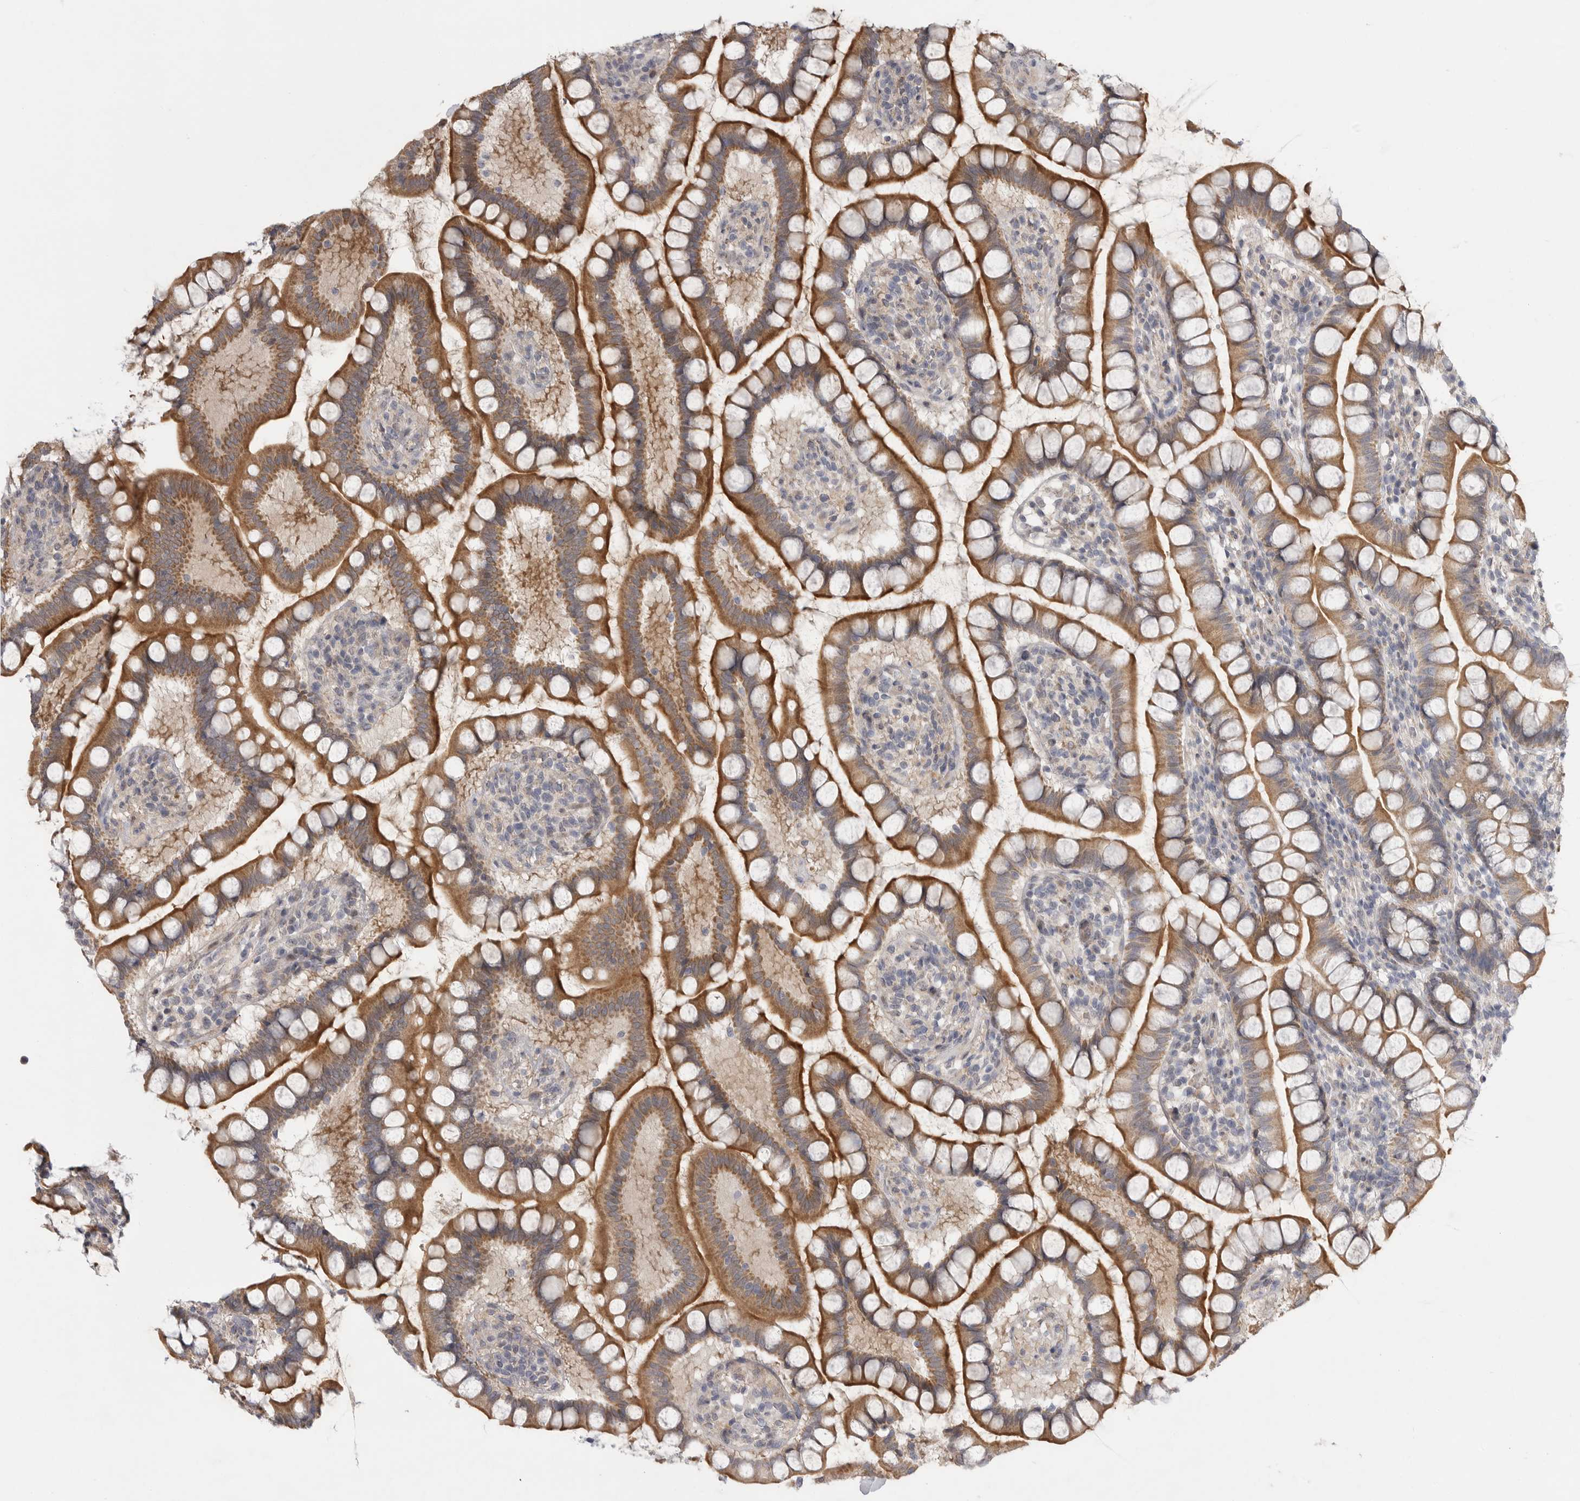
{"staining": {"intensity": "moderate", "quantity": ">75%", "location": "cytoplasmic/membranous"}, "tissue": "small intestine", "cell_type": "Glandular cells", "image_type": "normal", "snomed": [{"axis": "morphology", "description": "Normal tissue, NOS"}, {"axis": "topography", "description": "Small intestine"}], "caption": "Glandular cells exhibit moderate cytoplasmic/membranous positivity in about >75% of cells in unremarkable small intestine.", "gene": "FBXO43", "patient": {"sex": "female", "age": 84}}